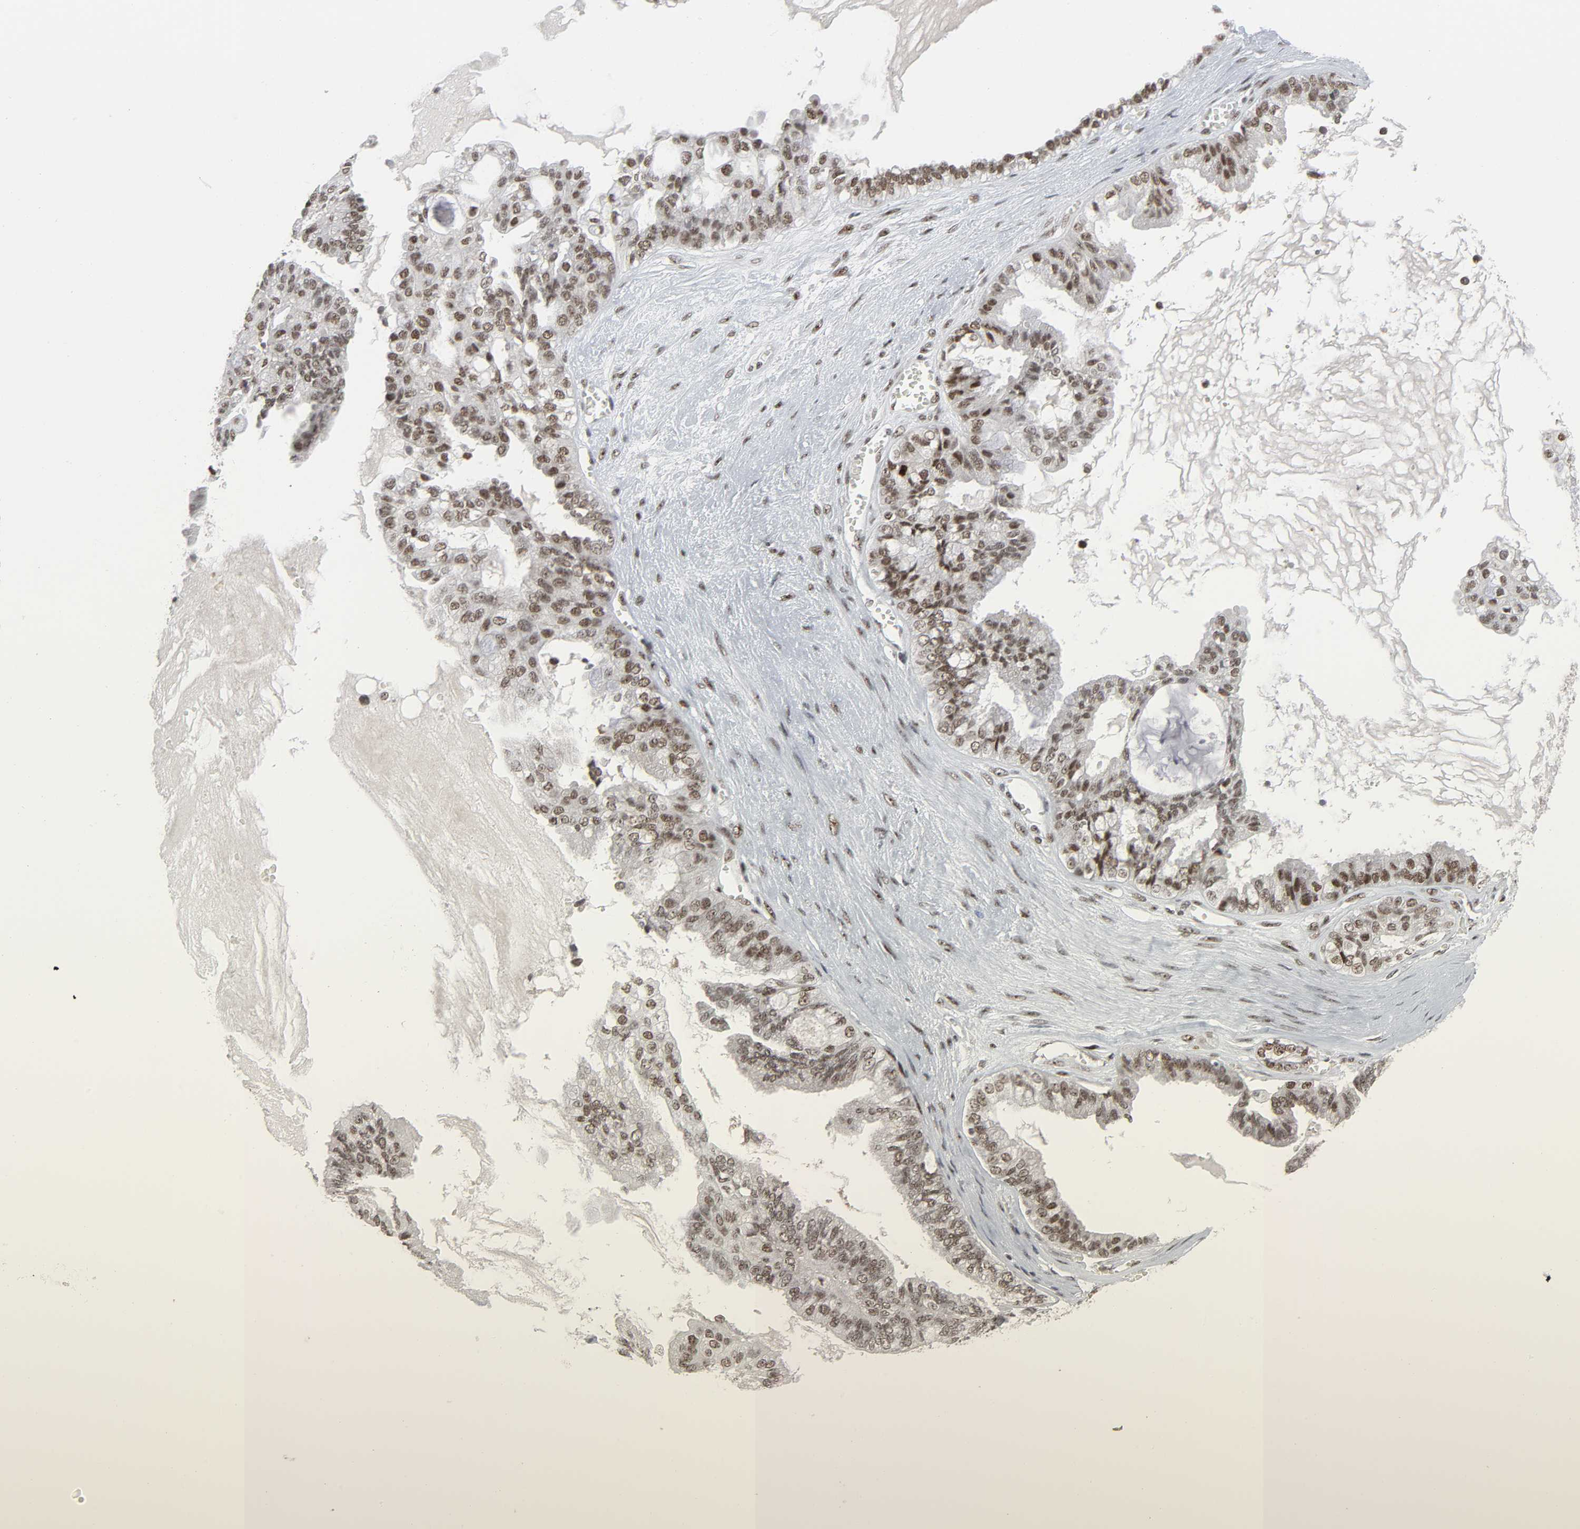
{"staining": {"intensity": "moderate", "quantity": ">75%", "location": "nuclear"}, "tissue": "ovarian cancer", "cell_type": "Tumor cells", "image_type": "cancer", "snomed": [{"axis": "morphology", "description": "Carcinoma, NOS"}, {"axis": "morphology", "description": "Carcinoma, endometroid"}, {"axis": "topography", "description": "Ovary"}], "caption": "A brown stain shows moderate nuclear positivity of a protein in carcinoma (ovarian) tumor cells. The protein of interest is stained brown, and the nuclei are stained in blue (DAB IHC with brightfield microscopy, high magnification).", "gene": "CDK7", "patient": {"sex": "female", "age": 50}}